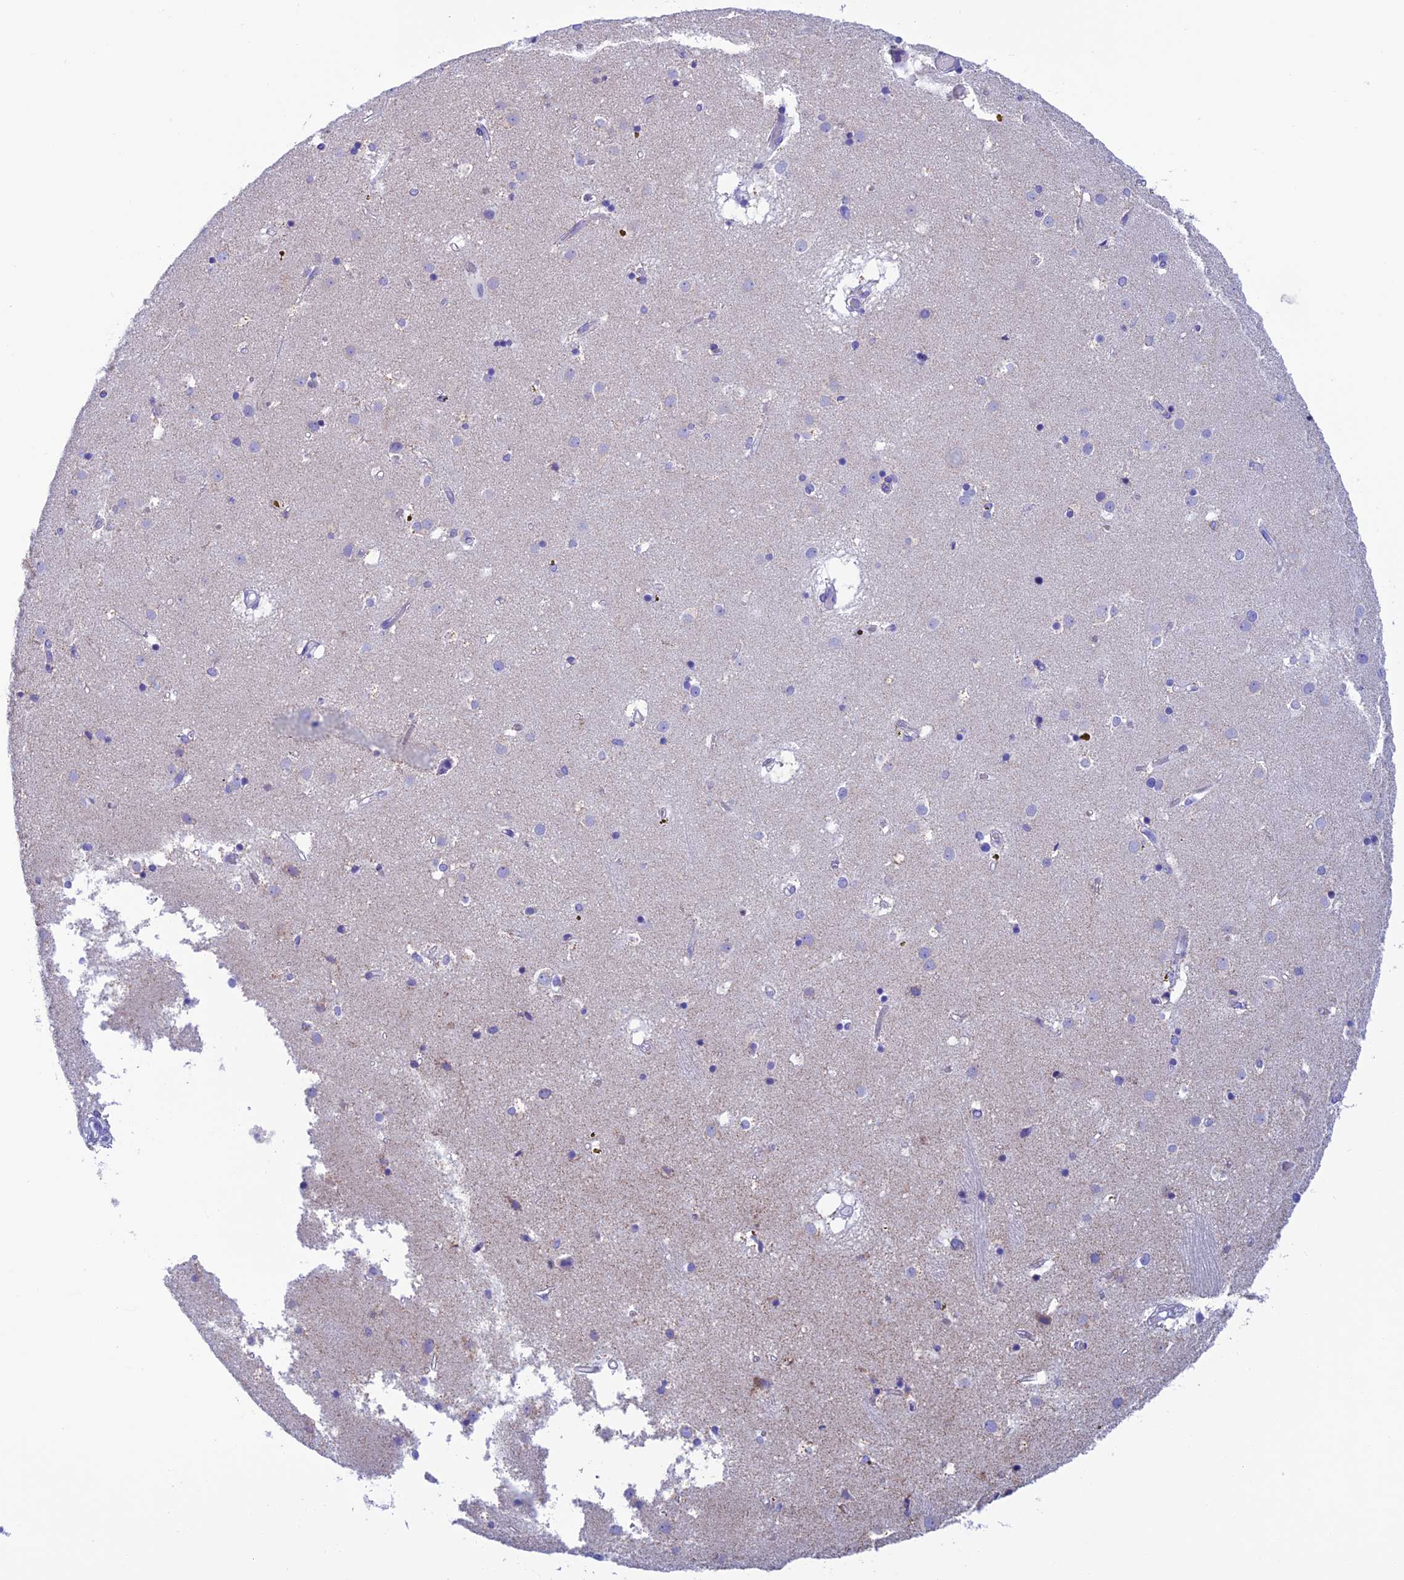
{"staining": {"intensity": "negative", "quantity": "none", "location": "none"}, "tissue": "caudate", "cell_type": "Glial cells", "image_type": "normal", "snomed": [{"axis": "morphology", "description": "Normal tissue, NOS"}, {"axis": "topography", "description": "Lateral ventricle wall"}], "caption": "IHC of normal caudate demonstrates no expression in glial cells.", "gene": "NXPE4", "patient": {"sex": "male", "age": 70}}